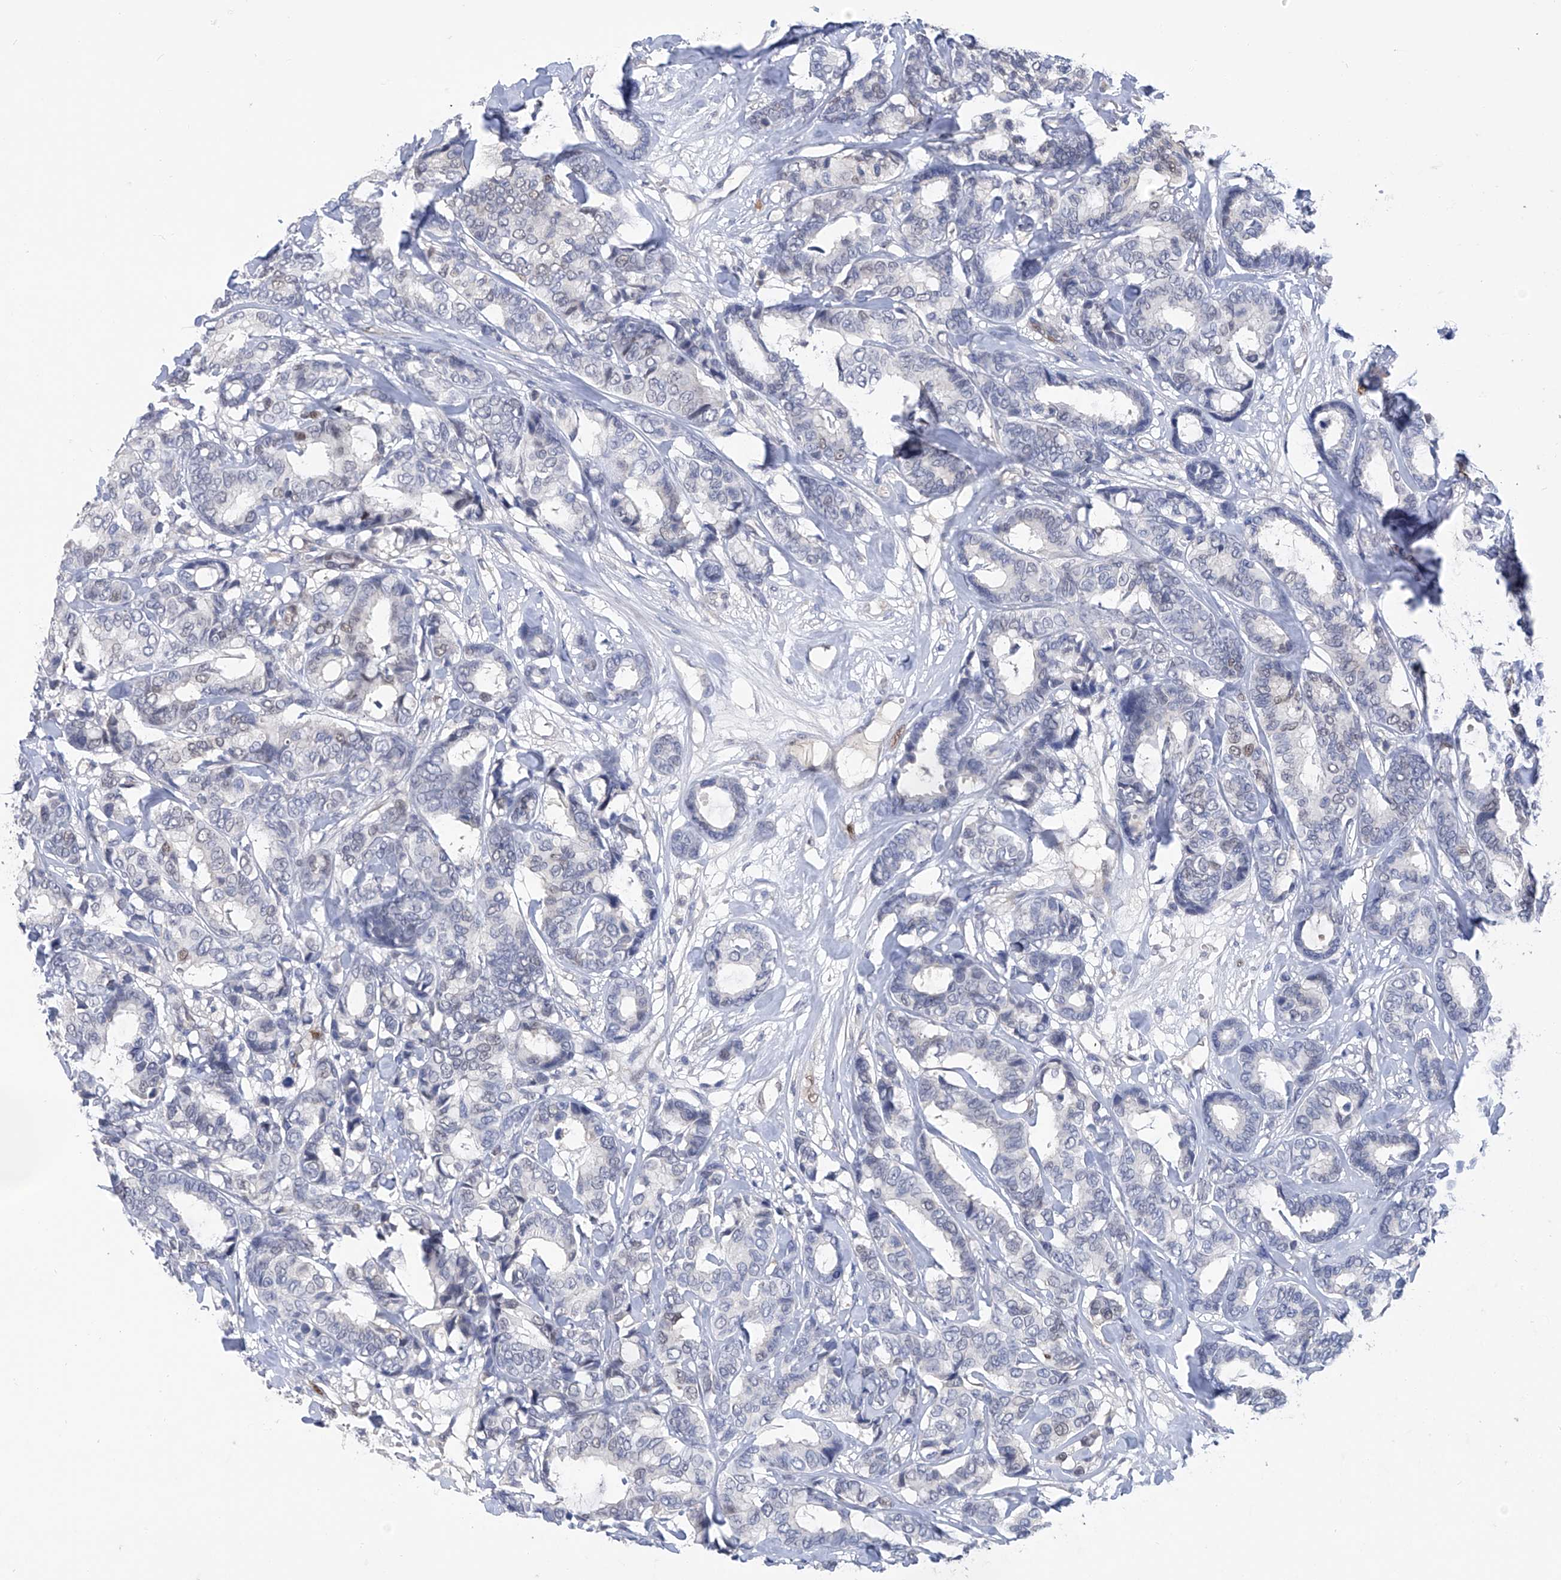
{"staining": {"intensity": "negative", "quantity": "none", "location": "none"}, "tissue": "breast cancer", "cell_type": "Tumor cells", "image_type": "cancer", "snomed": [{"axis": "morphology", "description": "Duct carcinoma"}, {"axis": "topography", "description": "Breast"}], "caption": "Tumor cells show no significant protein expression in breast infiltrating ductal carcinoma.", "gene": "PHF20", "patient": {"sex": "female", "age": 87}}